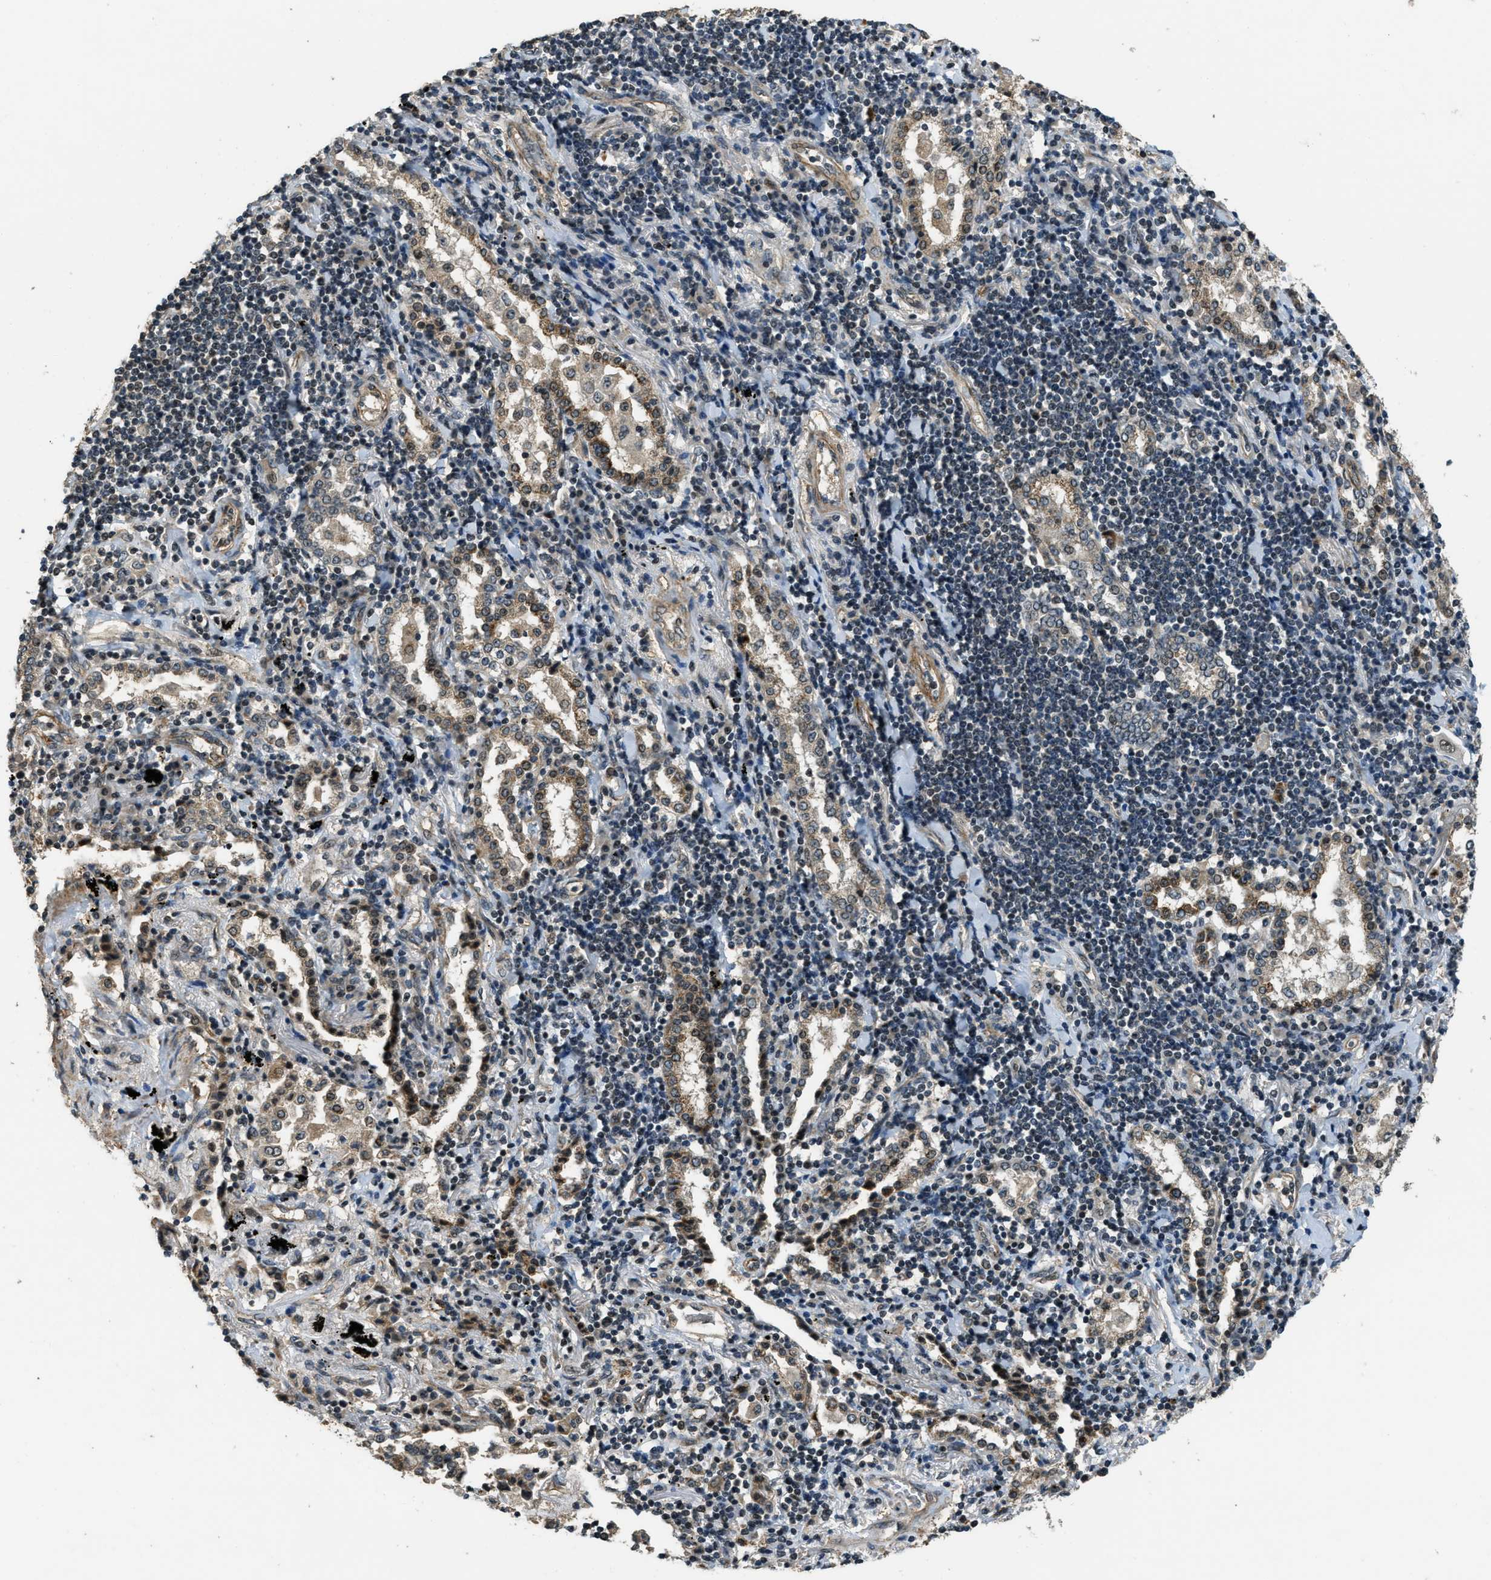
{"staining": {"intensity": "moderate", "quantity": ">75%", "location": "cytoplasmic/membranous"}, "tissue": "lung cancer", "cell_type": "Tumor cells", "image_type": "cancer", "snomed": [{"axis": "morphology", "description": "Adenocarcinoma, NOS"}, {"axis": "topography", "description": "Lung"}], "caption": "Immunohistochemical staining of lung cancer (adenocarcinoma) displays moderate cytoplasmic/membranous protein expression in about >75% of tumor cells.", "gene": "MED21", "patient": {"sex": "female", "age": 65}}